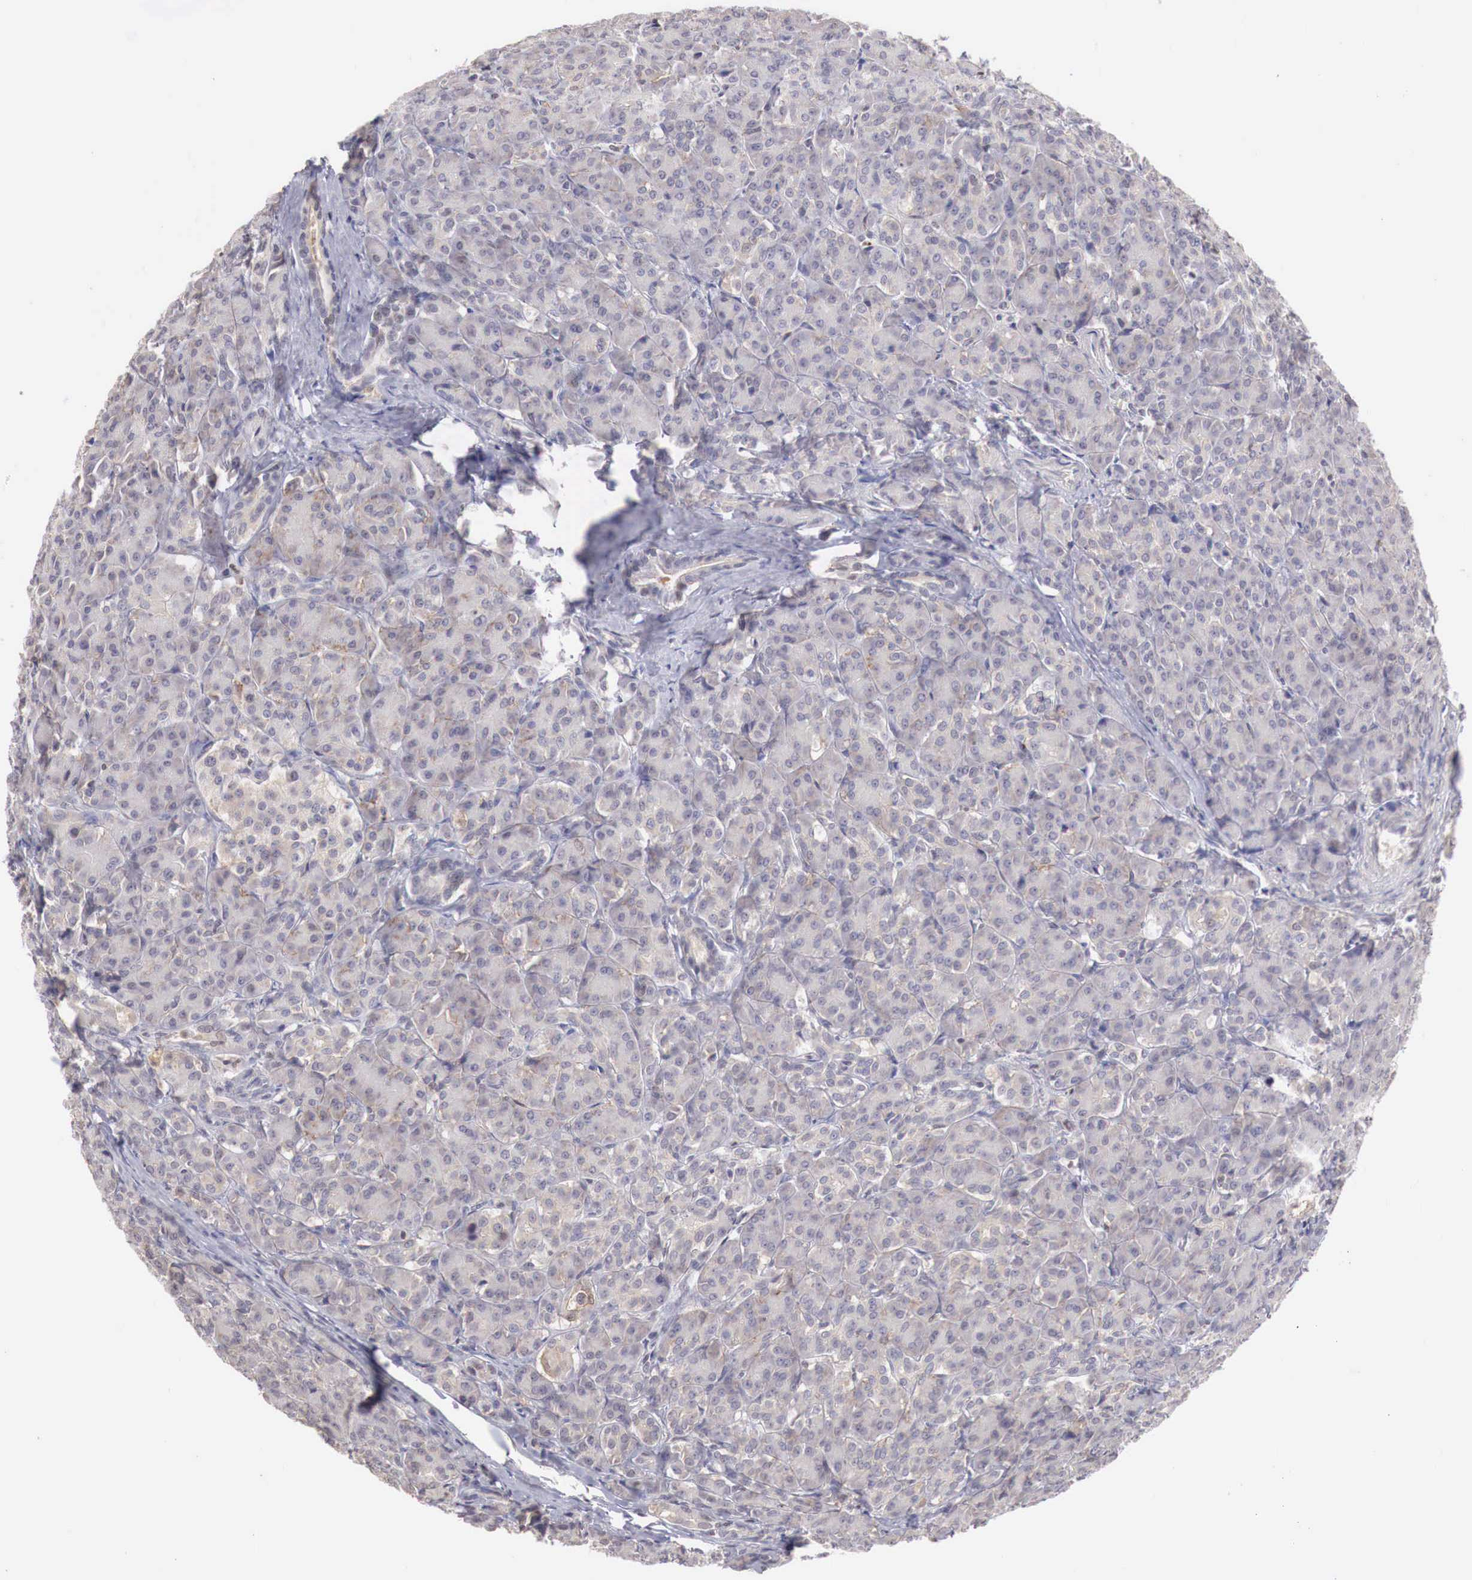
{"staining": {"intensity": "weak", "quantity": ">75%", "location": "cytoplasmic/membranous"}, "tissue": "pancreas", "cell_type": "Exocrine glandular cells", "image_type": "normal", "snomed": [{"axis": "morphology", "description": "Normal tissue, NOS"}, {"axis": "topography", "description": "Lymph node"}, {"axis": "topography", "description": "Pancreas"}], "caption": "A high-resolution micrograph shows immunohistochemistry (IHC) staining of normal pancreas, which exhibits weak cytoplasmic/membranous positivity in approximately >75% of exocrine glandular cells.", "gene": "TBC1D9", "patient": {"sex": "male", "age": 59}}